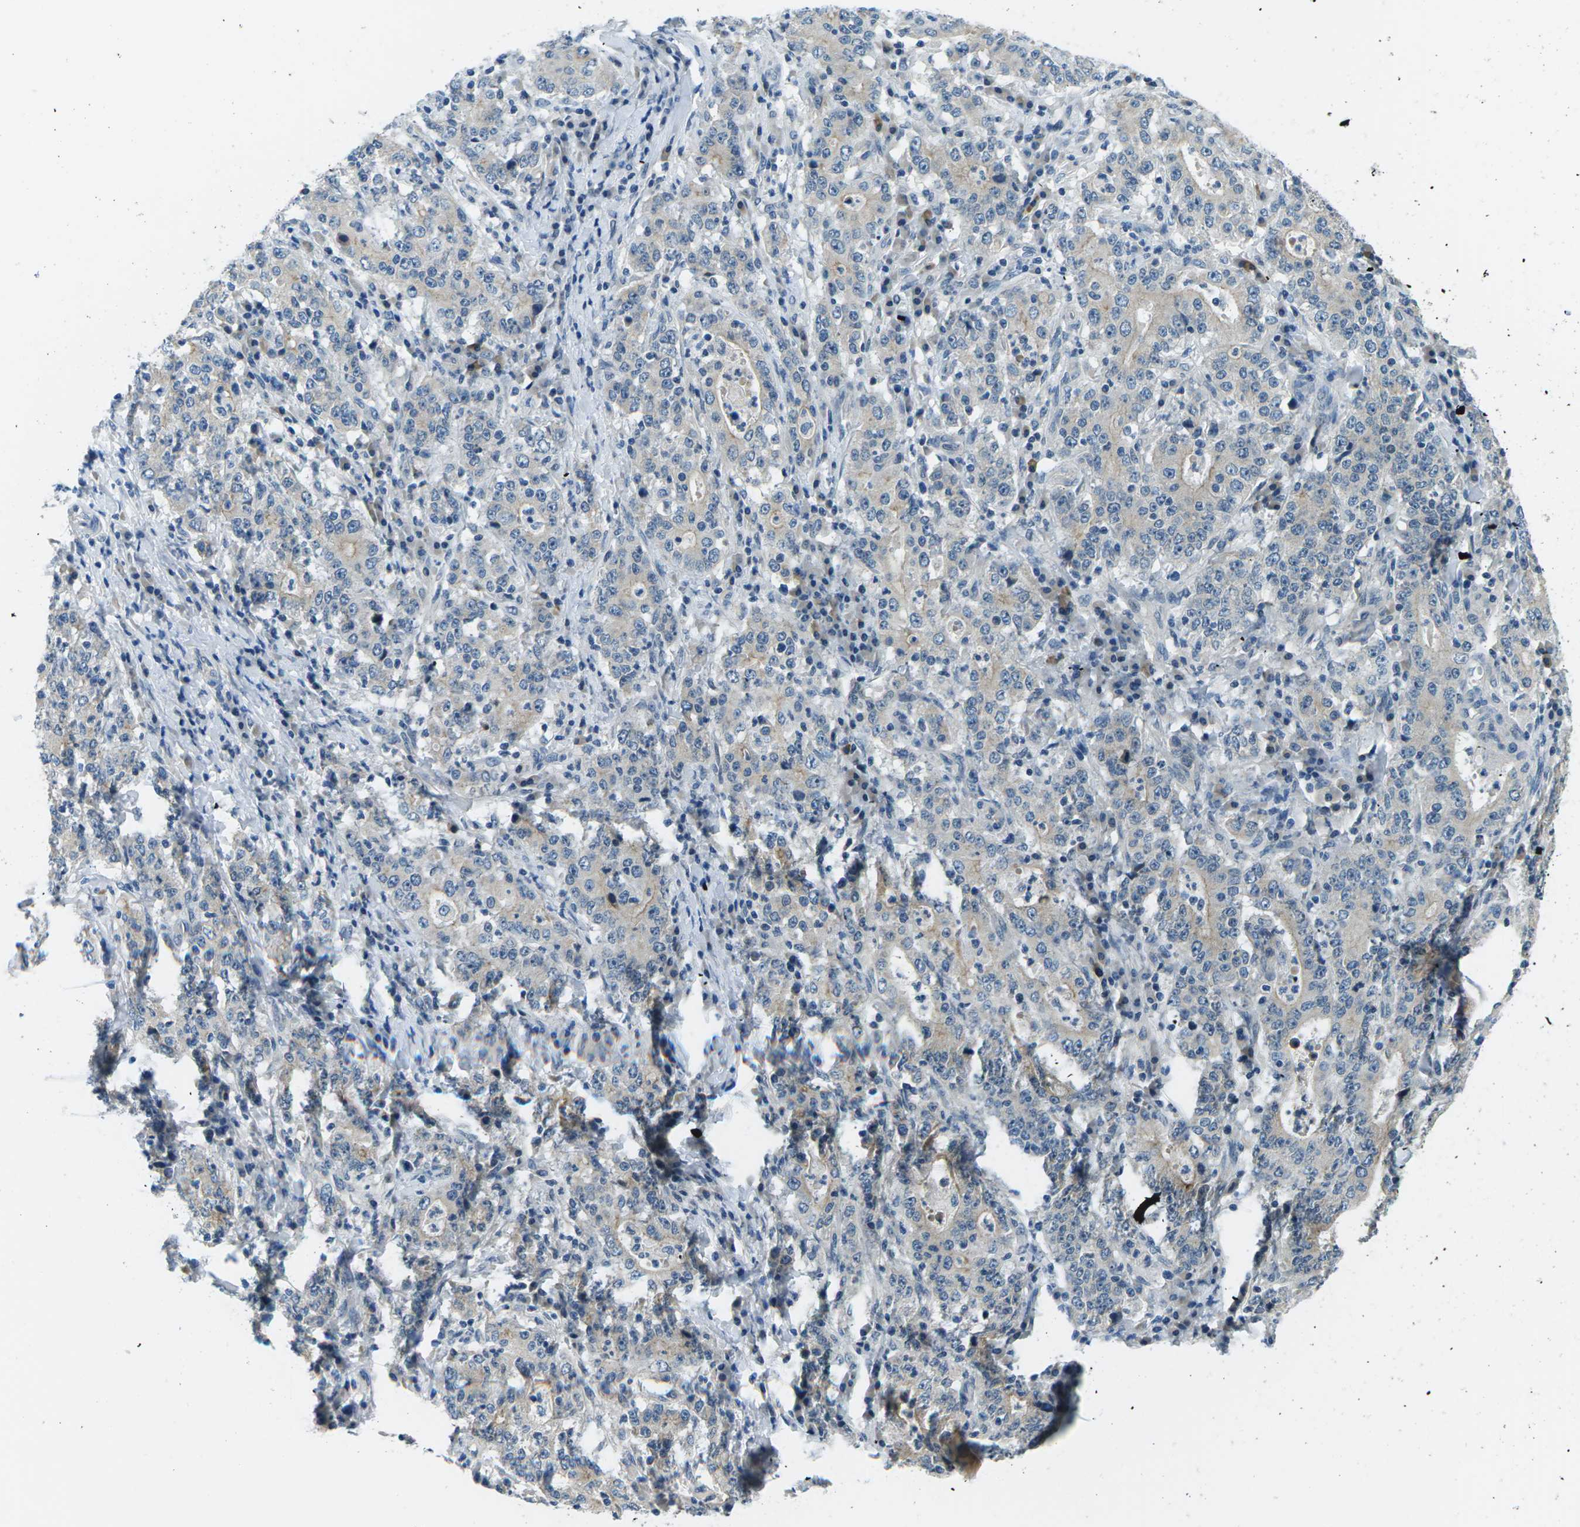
{"staining": {"intensity": "weak", "quantity": "<25%", "location": "cytoplasmic/membranous"}, "tissue": "stomach cancer", "cell_type": "Tumor cells", "image_type": "cancer", "snomed": [{"axis": "morphology", "description": "Normal tissue, NOS"}, {"axis": "morphology", "description": "Adenocarcinoma, NOS"}, {"axis": "topography", "description": "Stomach, upper"}, {"axis": "topography", "description": "Stomach"}], "caption": "Immunohistochemical staining of human stomach cancer (adenocarcinoma) demonstrates no significant positivity in tumor cells.", "gene": "CTNND1", "patient": {"sex": "male", "age": 59}}